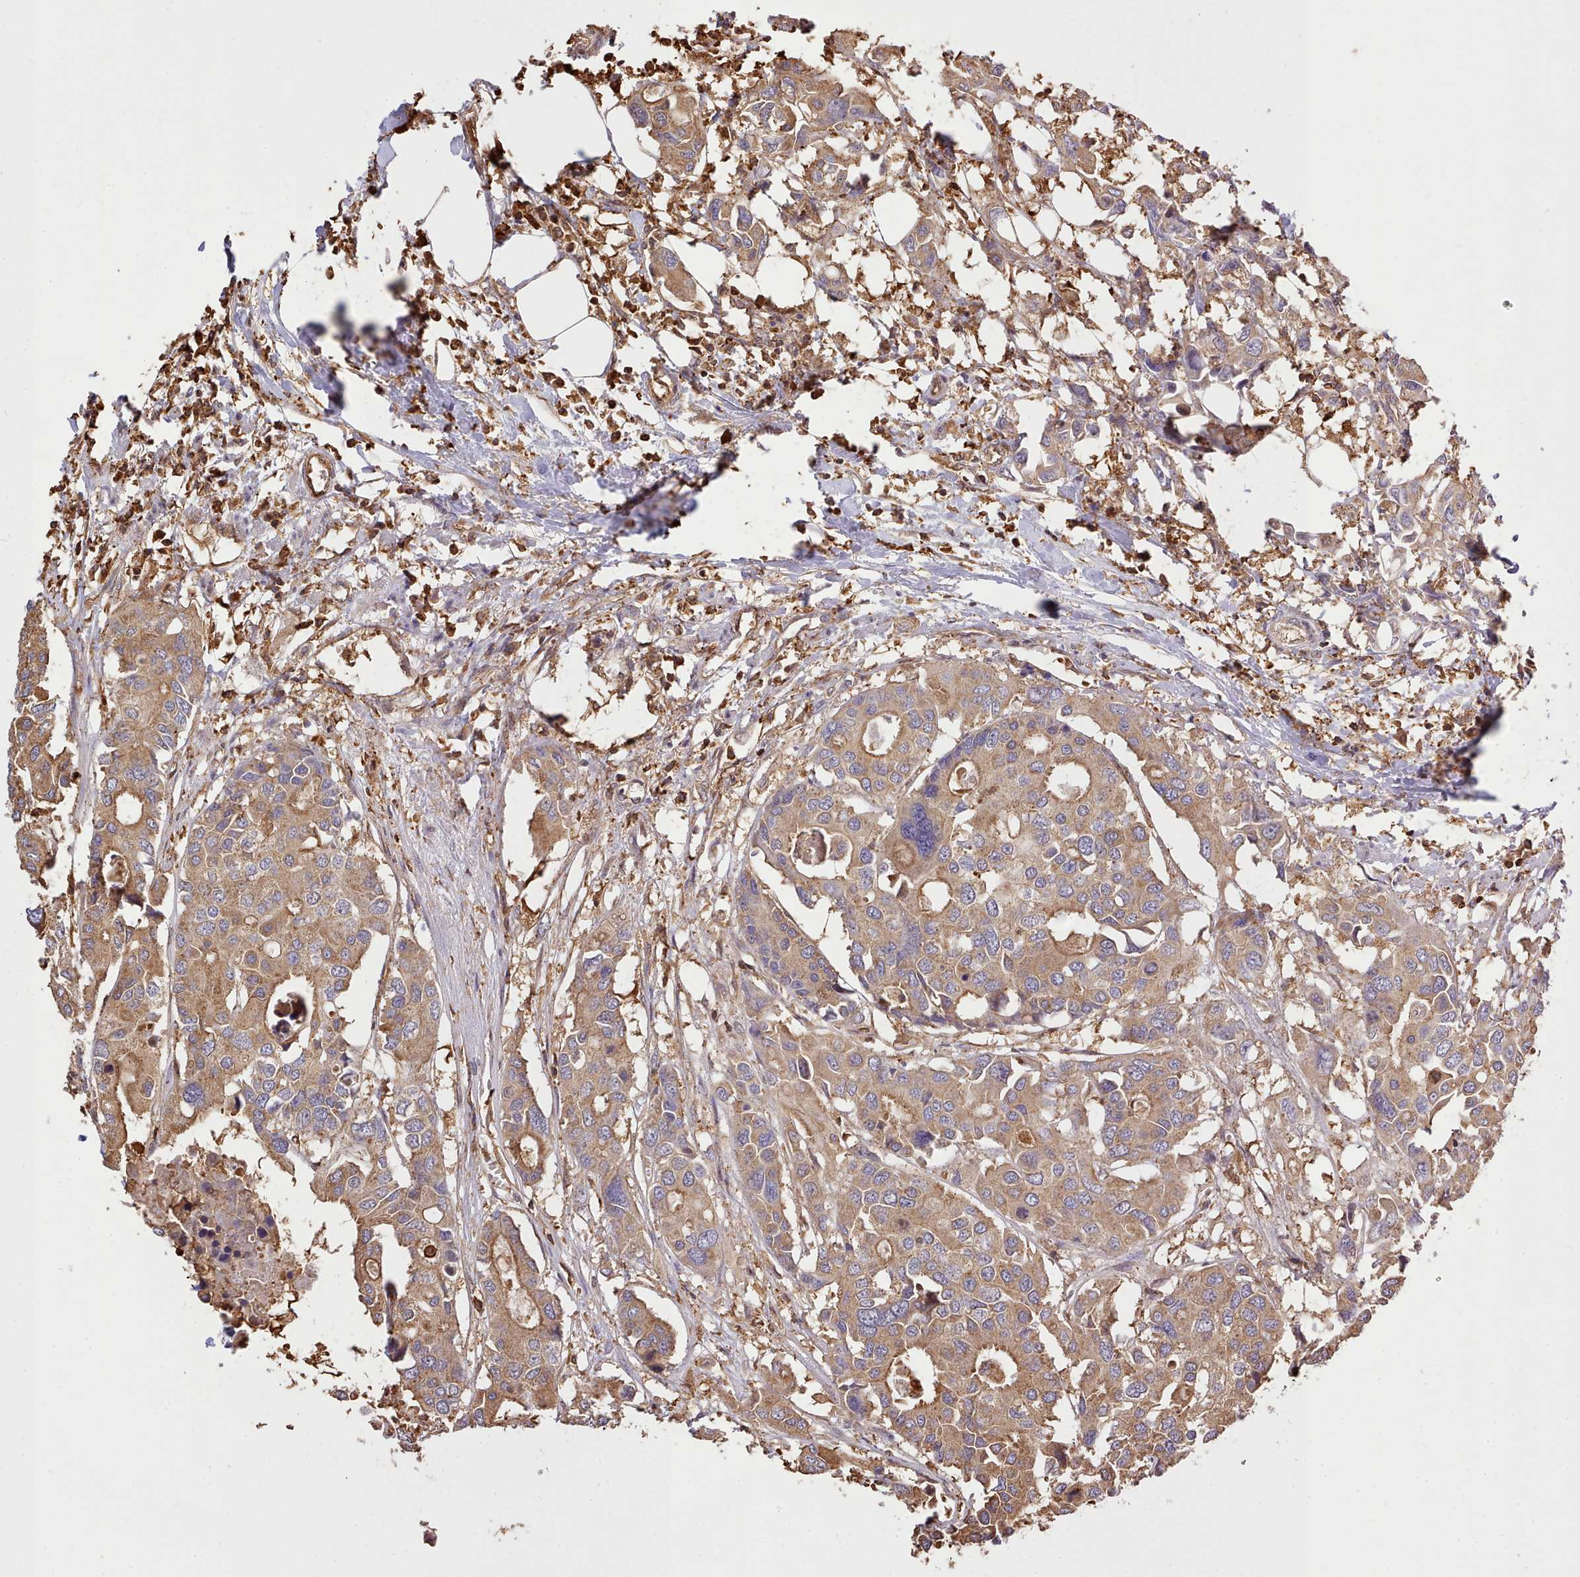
{"staining": {"intensity": "moderate", "quantity": ">75%", "location": "cytoplasmic/membranous"}, "tissue": "colorectal cancer", "cell_type": "Tumor cells", "image_type": "cancer", "snomed": [{"axis": "morphology", "description": "Adenocarcinoma, NOS"}, {"axis": "topography", "description": "Colon"}], "caption": "Protein positivity by immunohistochemistry demonstrates moderate cytoplasmic/membranous expression in about >75% of tumor cells in colorectal cancer (adenocarcinoma). Immunohistochemistry stains the protein in brown and the nuclei are stained blue.", "gene": "CAPZA1", "patient": {"sex": "male", "age": 77}}